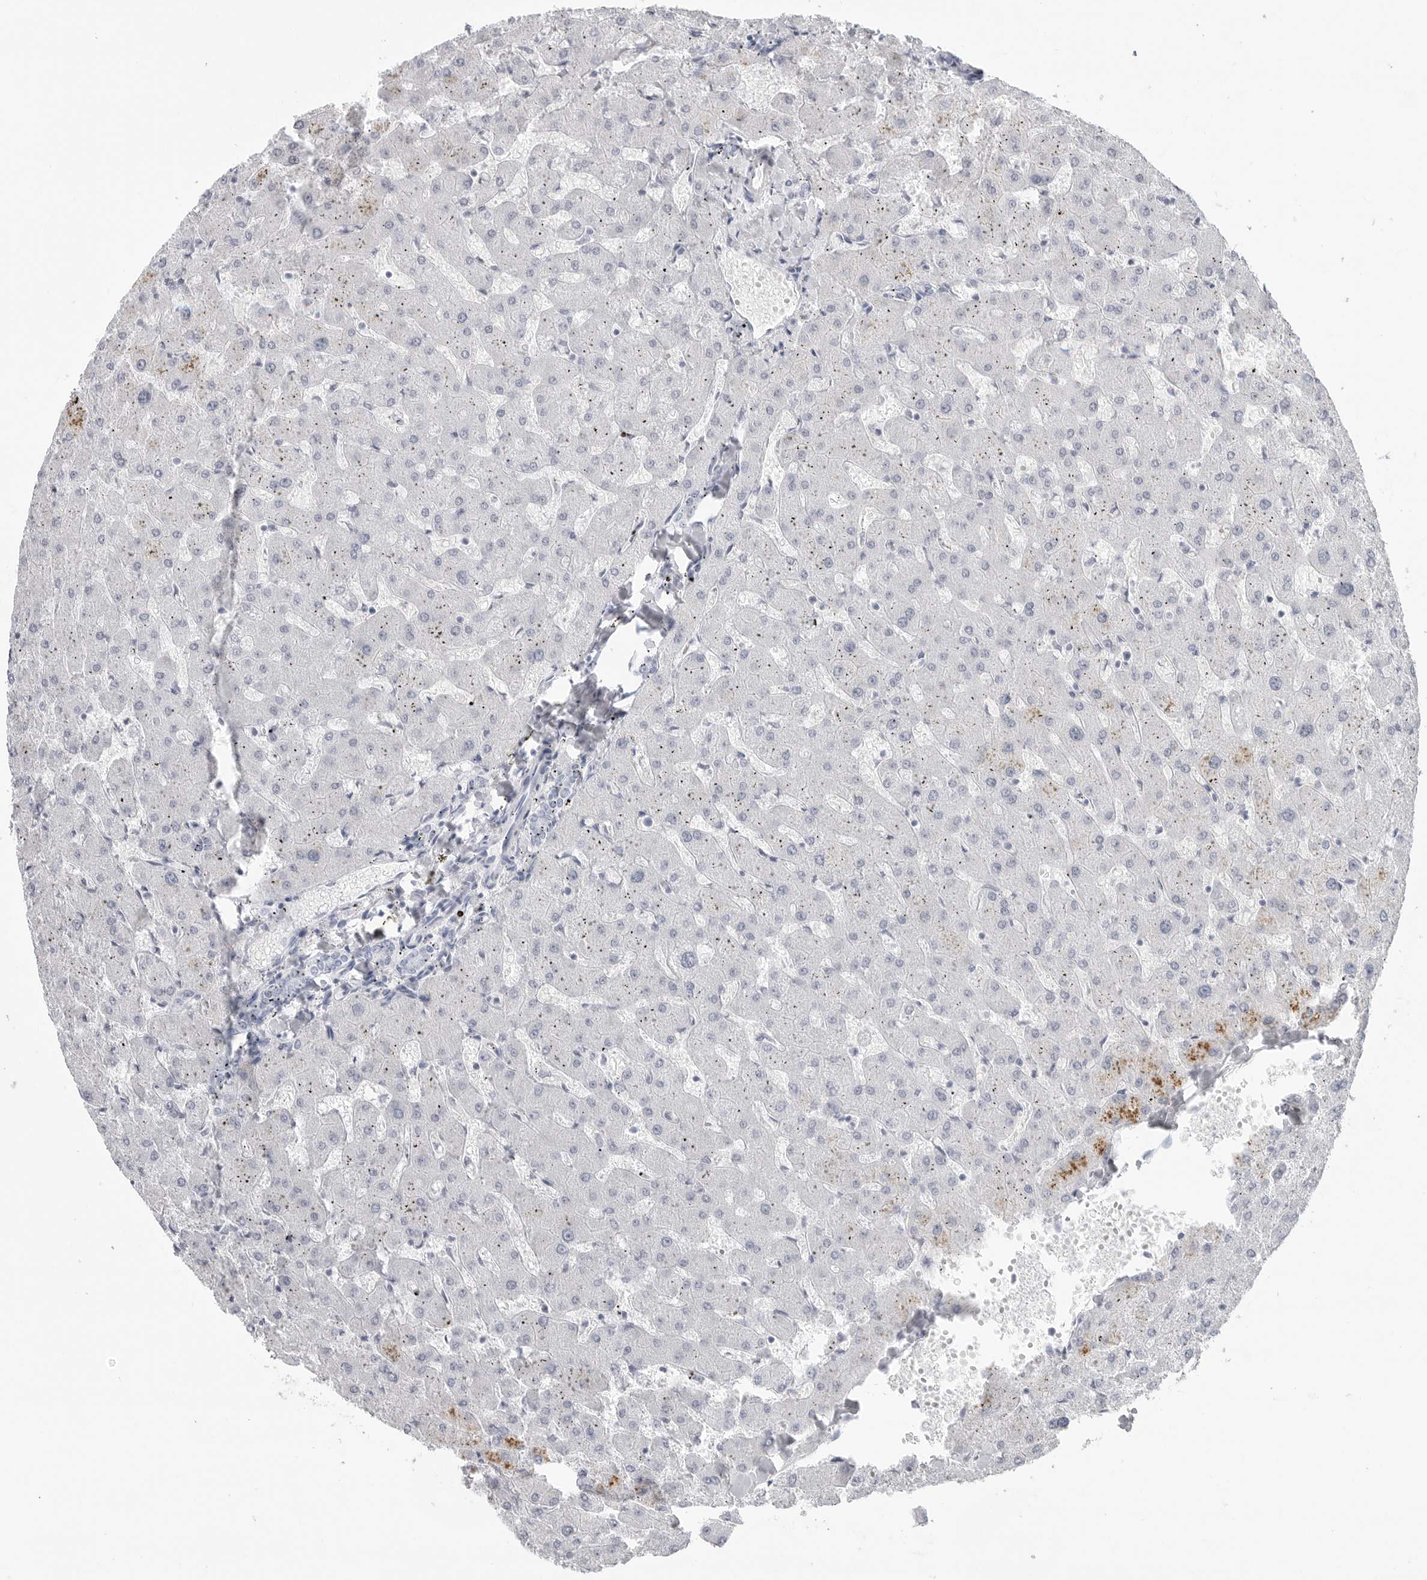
{"staining": {"intensity": "negative", "quantity": "none", "location": "none"}, "tissue": "liver", "cell_type": "Cholangiocytes", "image_type": "normal", "snomed": [{"axis": "morphology", "description": "Normal tissue, NOS"}, {"axis": "topography", "description": "Liver"}], "caption": "High power microscopy image of an IHC image of unremarkable liver, revealing no significant staining in cholangiocytes. (DAB (3,3'-diaminobenzidine) IHC visualized using brightfield microscopy, high magnification).", "gene": "AMPD1", "patient": {"sex": "female", "age": 63}}